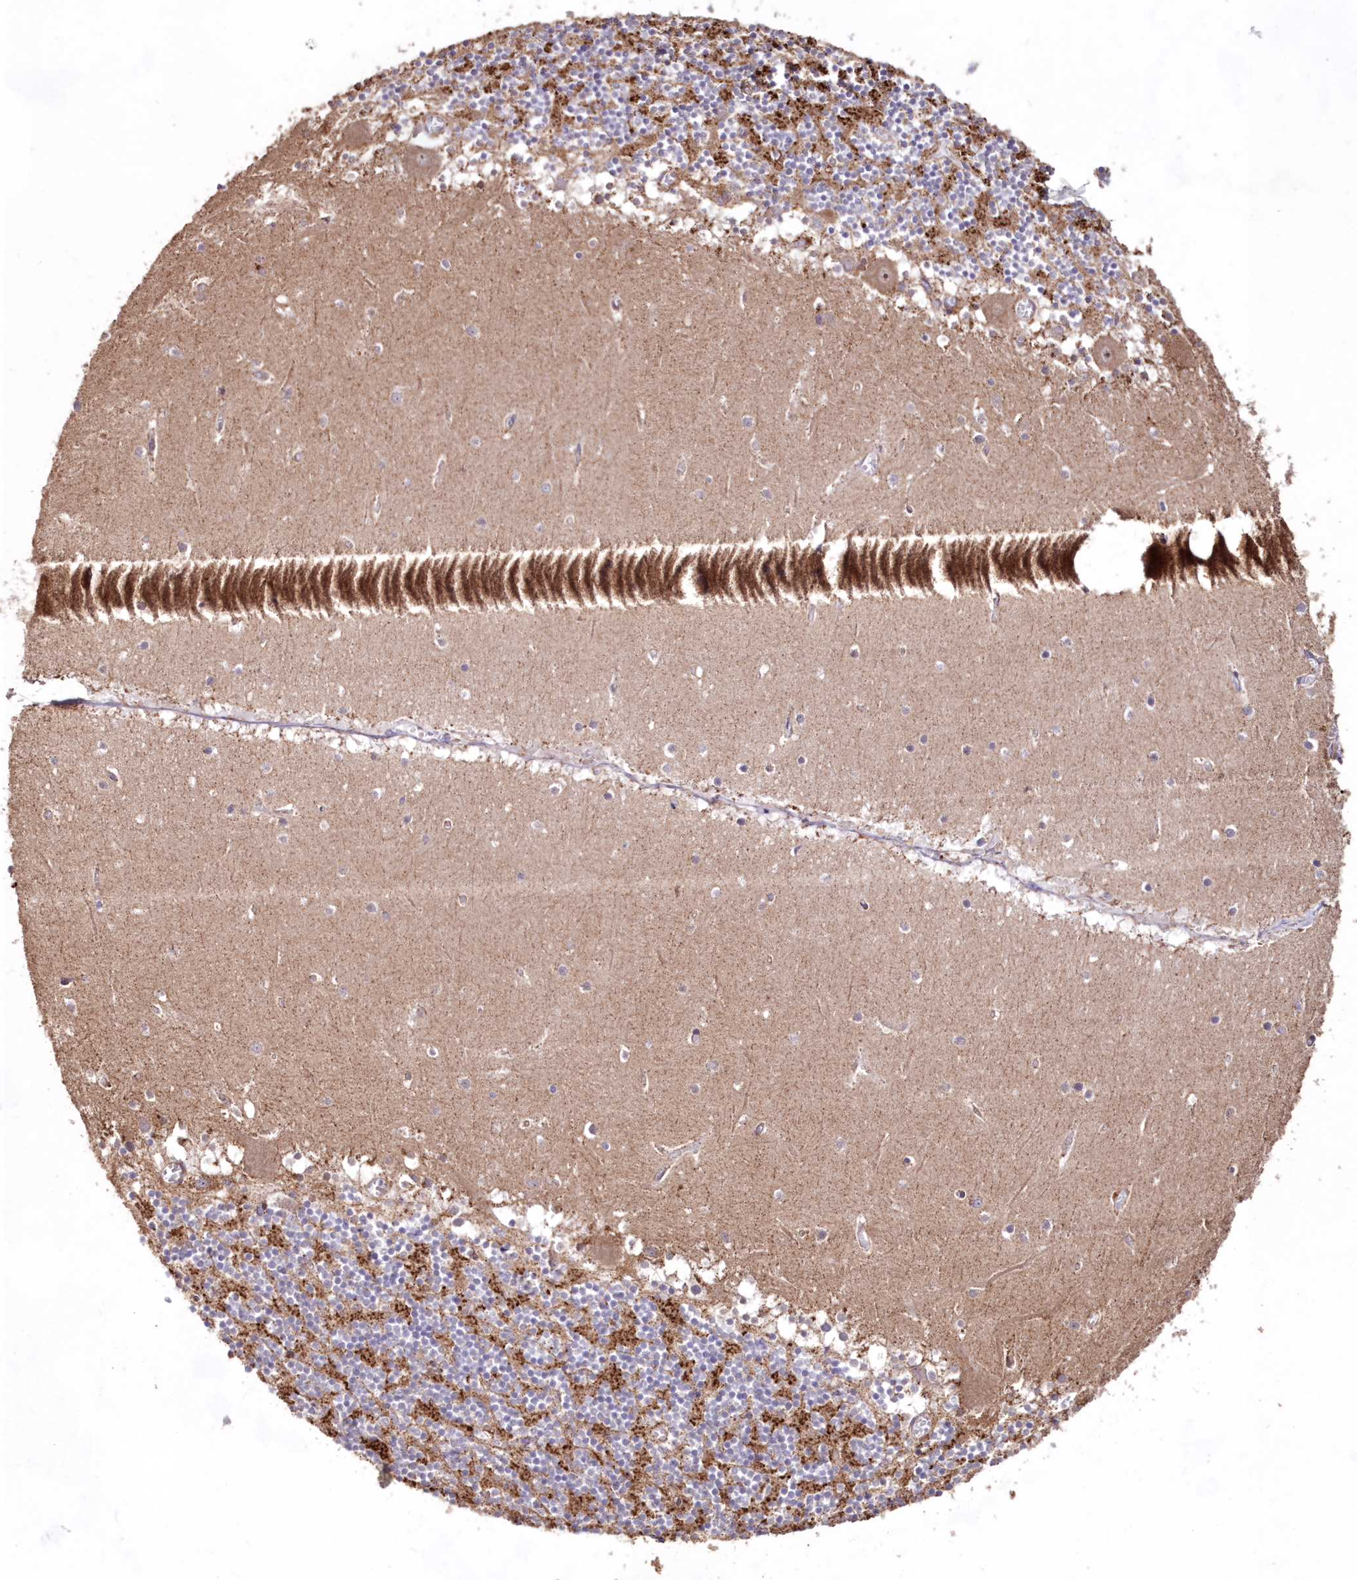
{"staining": {"intensity": "strong", "quantity": "25%-75%", "location": "cytoplasmic/membranous"}, "tissue": "cerebellum", "cell_type": "Cells in granular layer", "image_type": "normal", "snomed": [{"axis": "morphology", "description": "Normal tissue, NOS"}, {"axis": "topography", "description": "Cerebellum"}], "caption": "Protein staining of normal cerebellum exhibits strong cytoplasmic/membranous expression in about 25%-75% of cells in granular layer. Nuclei are stained in blue.", "gene": "HADHB", "patient": {"sex": "female", "age": 28}}